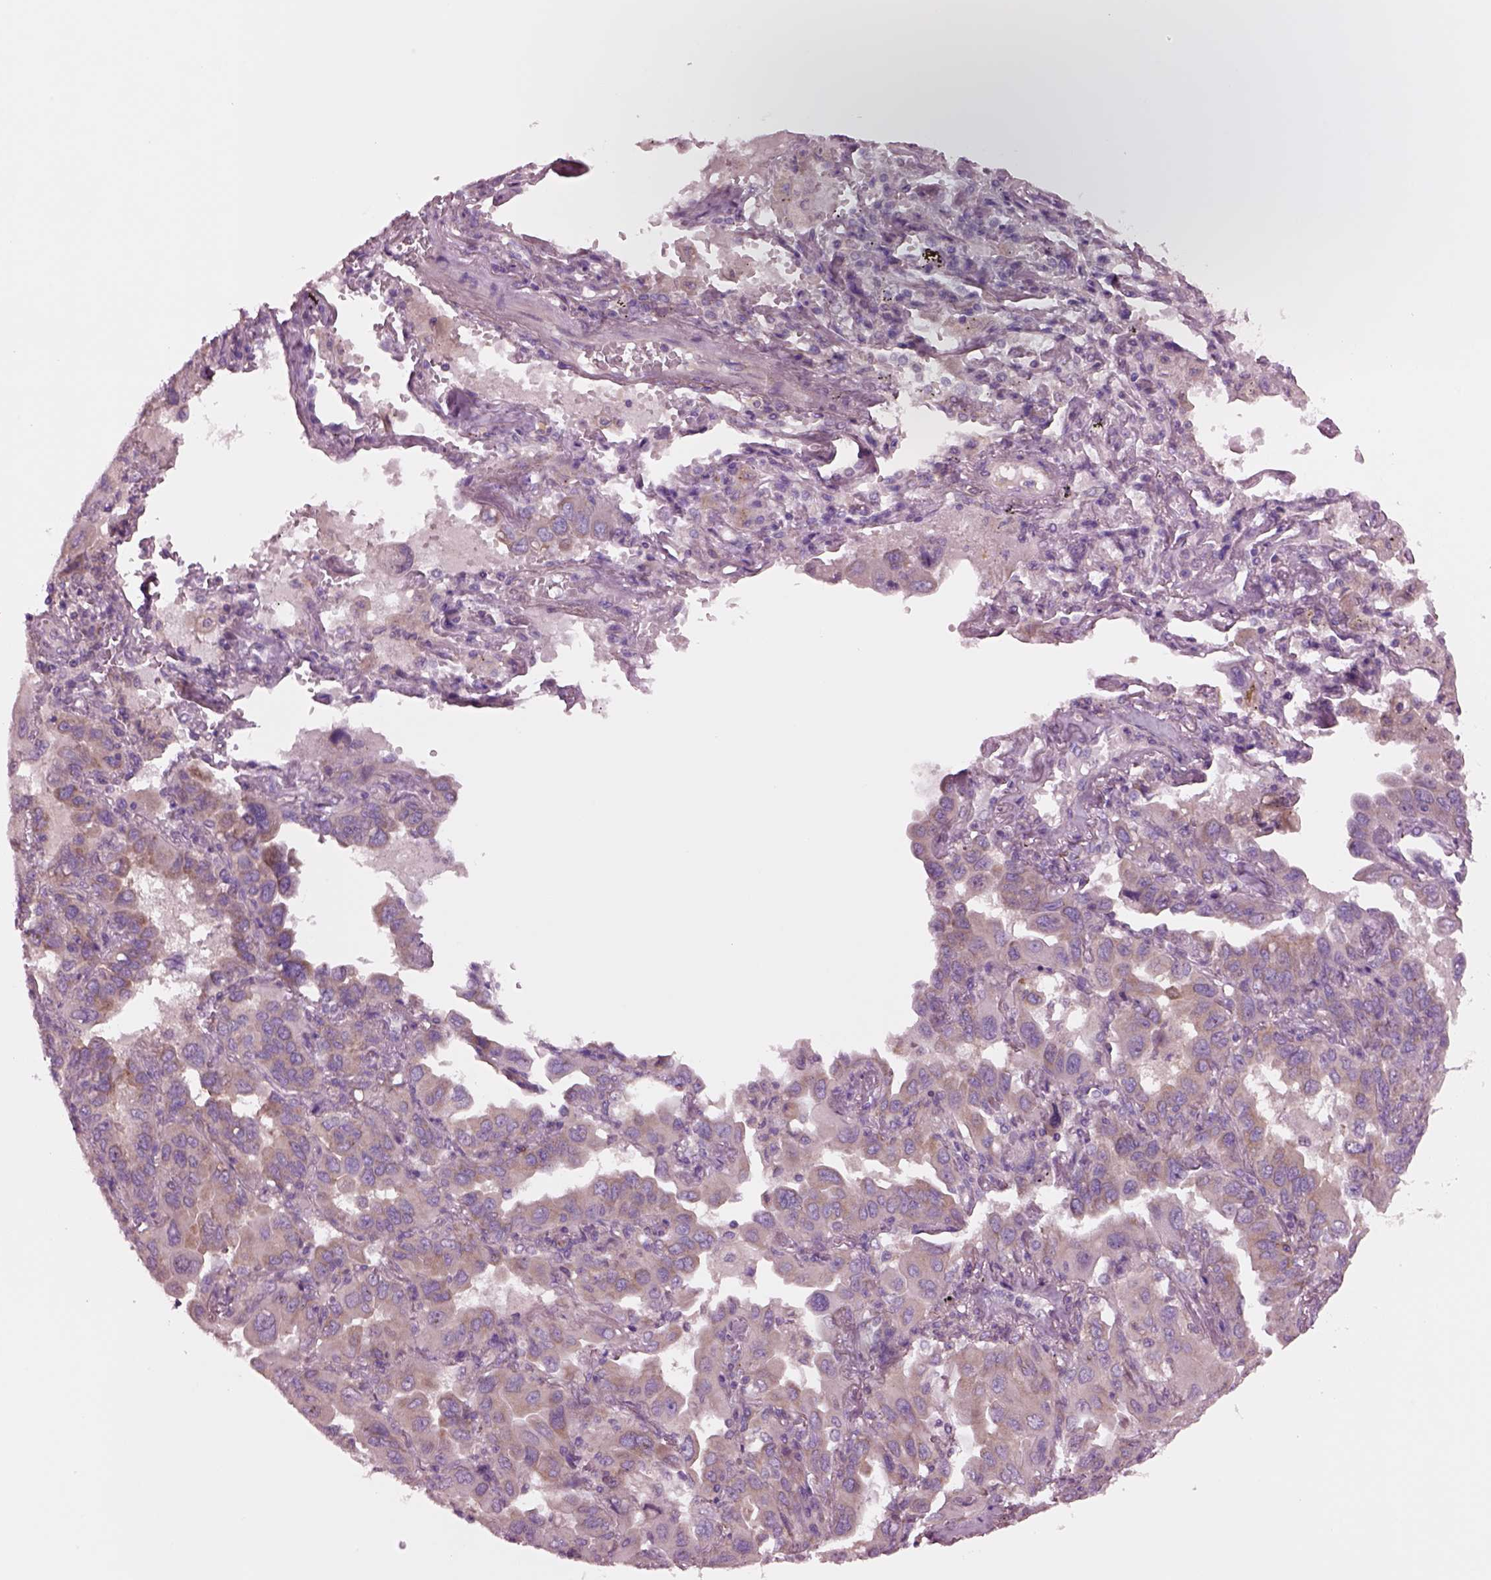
{"staining": {"intensity": "moderate", "quantity": ">75%", "location": "cytoplasmic/membranous"}, "tissue": "lung cancer", "cell_type": "Tumor cells", "image_type": "cancer", "snomed": [{"axis": "morphology", "description": "Adenocarcinoma, NOS"}, {"axis": "topography", "description": "Lung"}], "caption": "Tumor cells demonstrate moderate cytoplasmic/membranous positivity in about >75% of cells in adenocarcinoma (lung).", "gene": "SEC23A", "patient": {"sex": "male", "age": 64}}